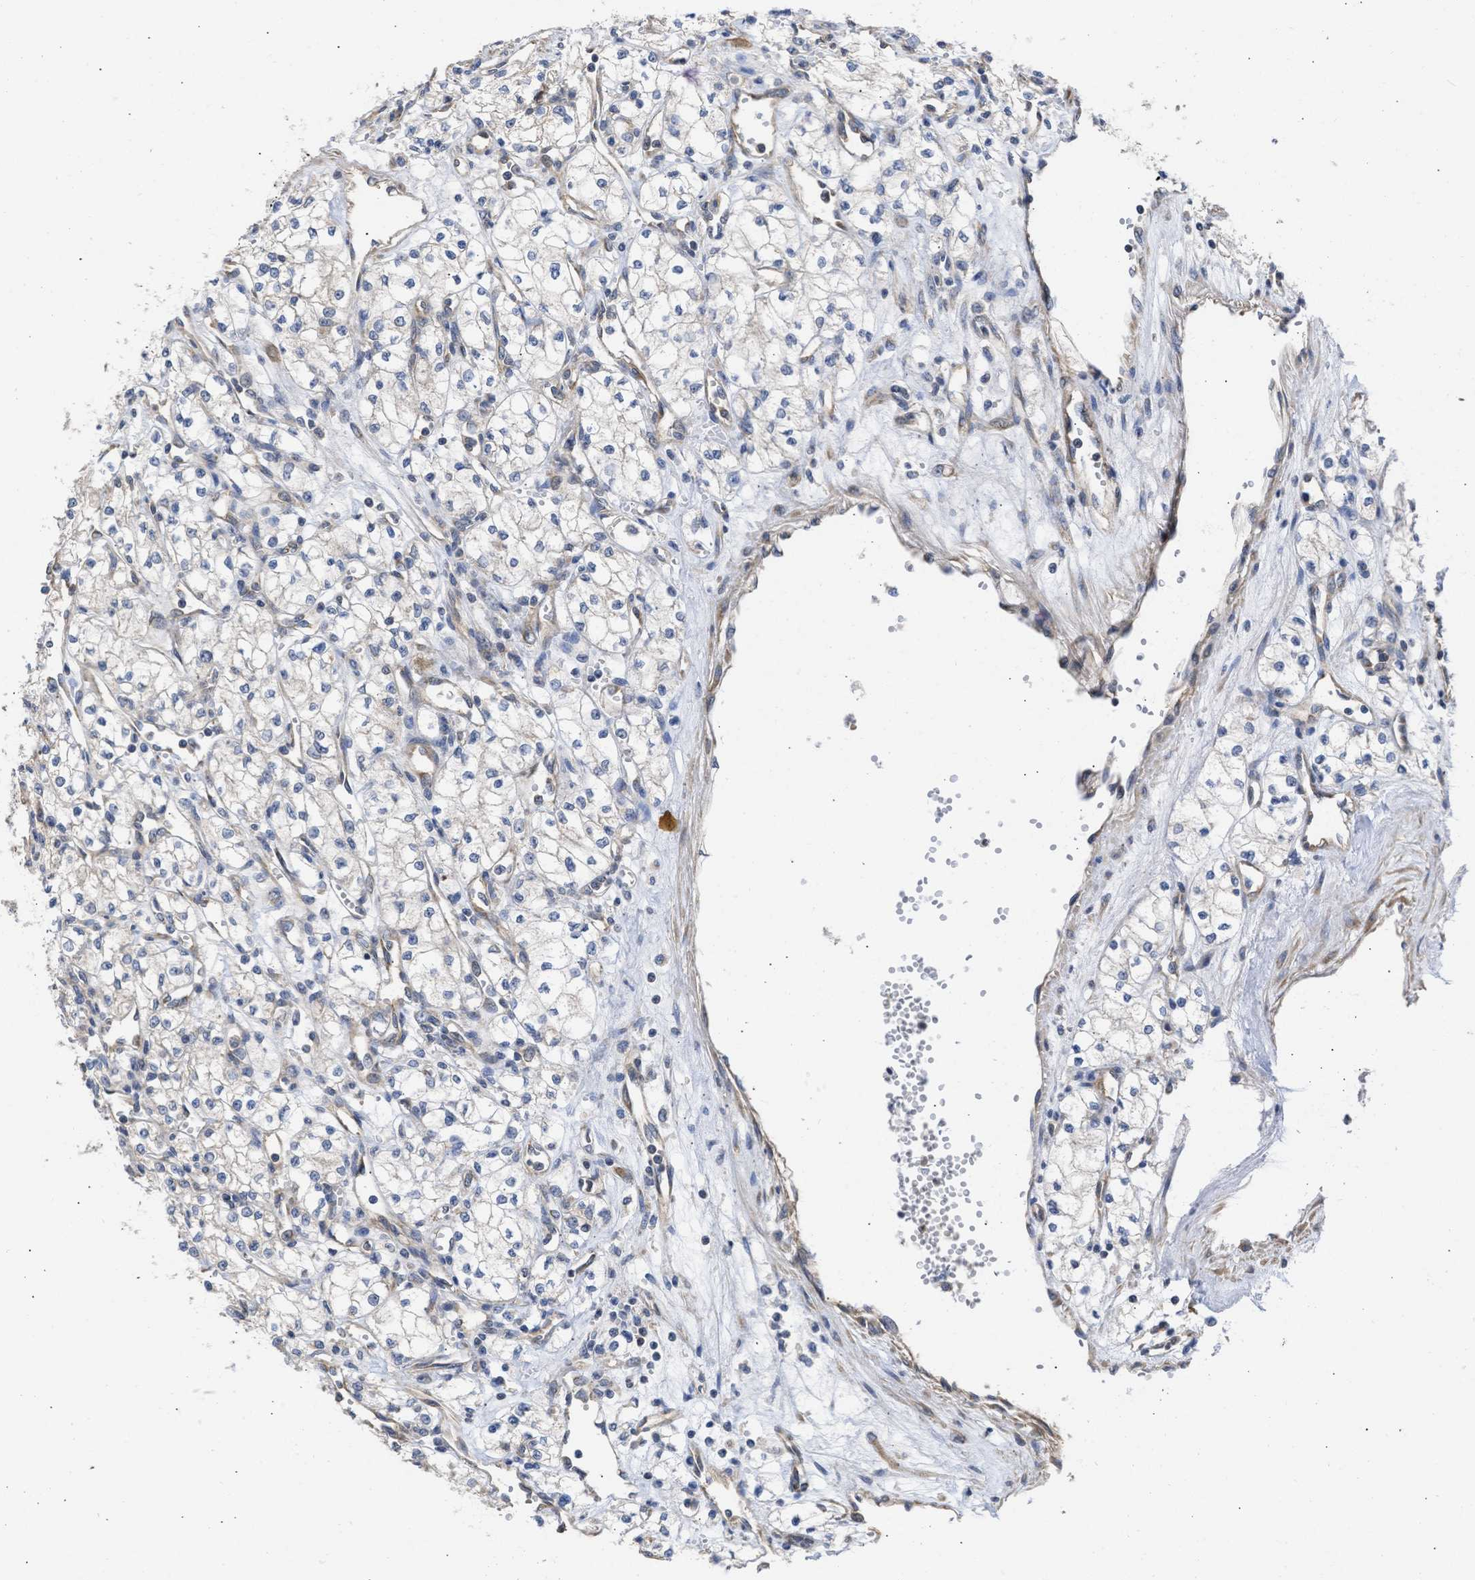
{"staining": {"intensity": "negative", "quantity": "none", "location": "none"}, "tissue": "renal cancer", "cell_type": "Tumor cells", "image_type": "cancer", "snomed": [{"axis": "morphology", "description": "Adenocarcinoma, NOS"}, {"axis": "topography", "description": "Kidney"}], "caption": "IHC micrograph of neoplastic tissue: human adenocarcinoma (renal) stained with DAB (3,3'-diaminobenzidine) shows no significant protein staining in tumor cells.", "gene": "MAP2K3", "patient": {"sex": "male", "age": 59}}